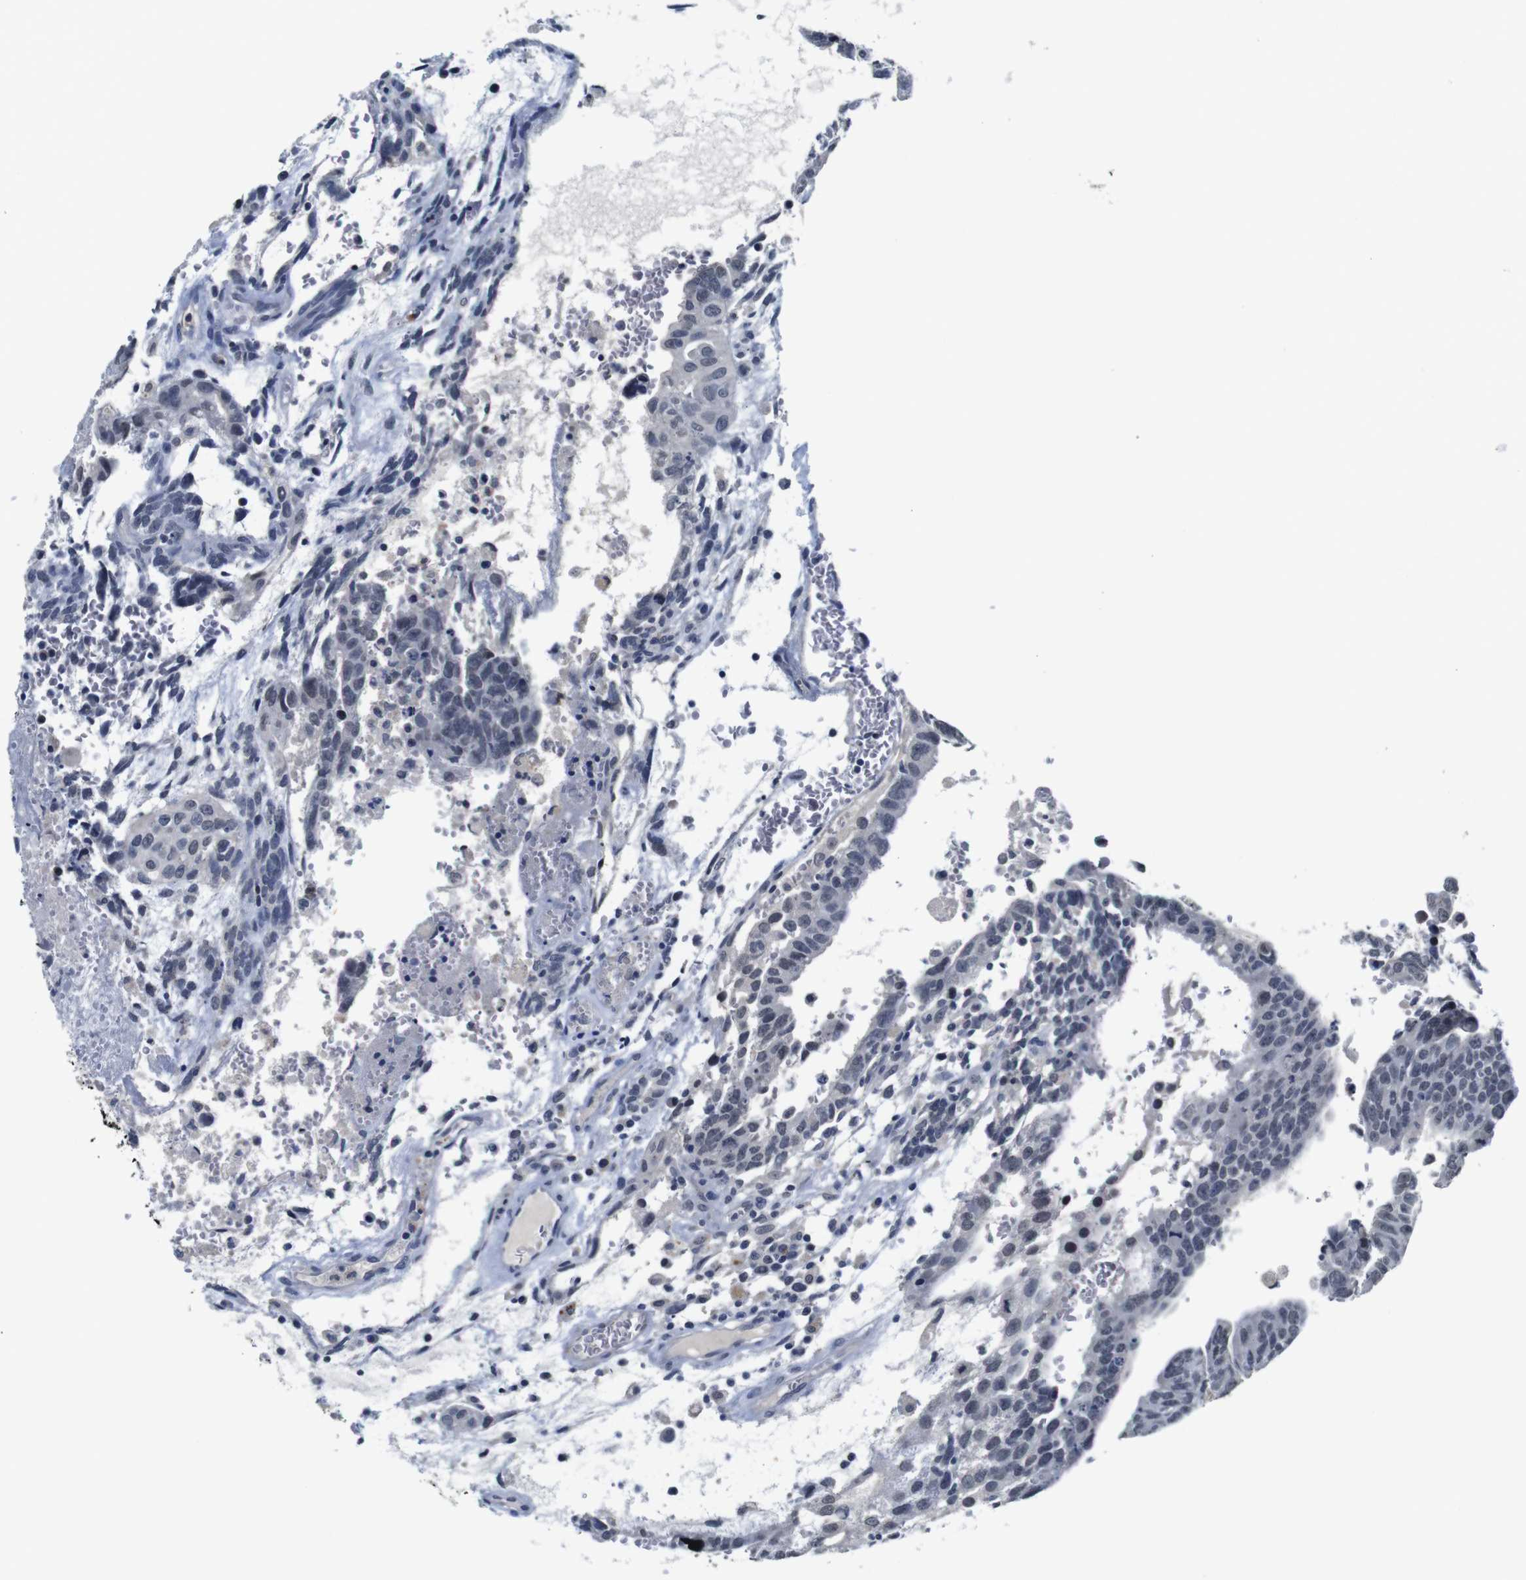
{"staining": {"intensity": "negative", "quantity": "none", "location": "none"}, "tissue": "testis cancer", "cell_type": "Tumor cells", "image_type": "cancer", "snomed": [{"axis": "morphology", "description": "Seminoma, NOS"}, {"axis": "morphology", "description": "Carcinoma, Embryonal, NOS"}, {"axis": "topography", "description": "Testis"}], "caption": "This is an immunohistochemistry (IHC) photomicrograph of human testis embryonal carcinoma. There is no positivity in tumor cells.", "gene": "NTRK3", "patient": {"sex": "male", "age": 52}}